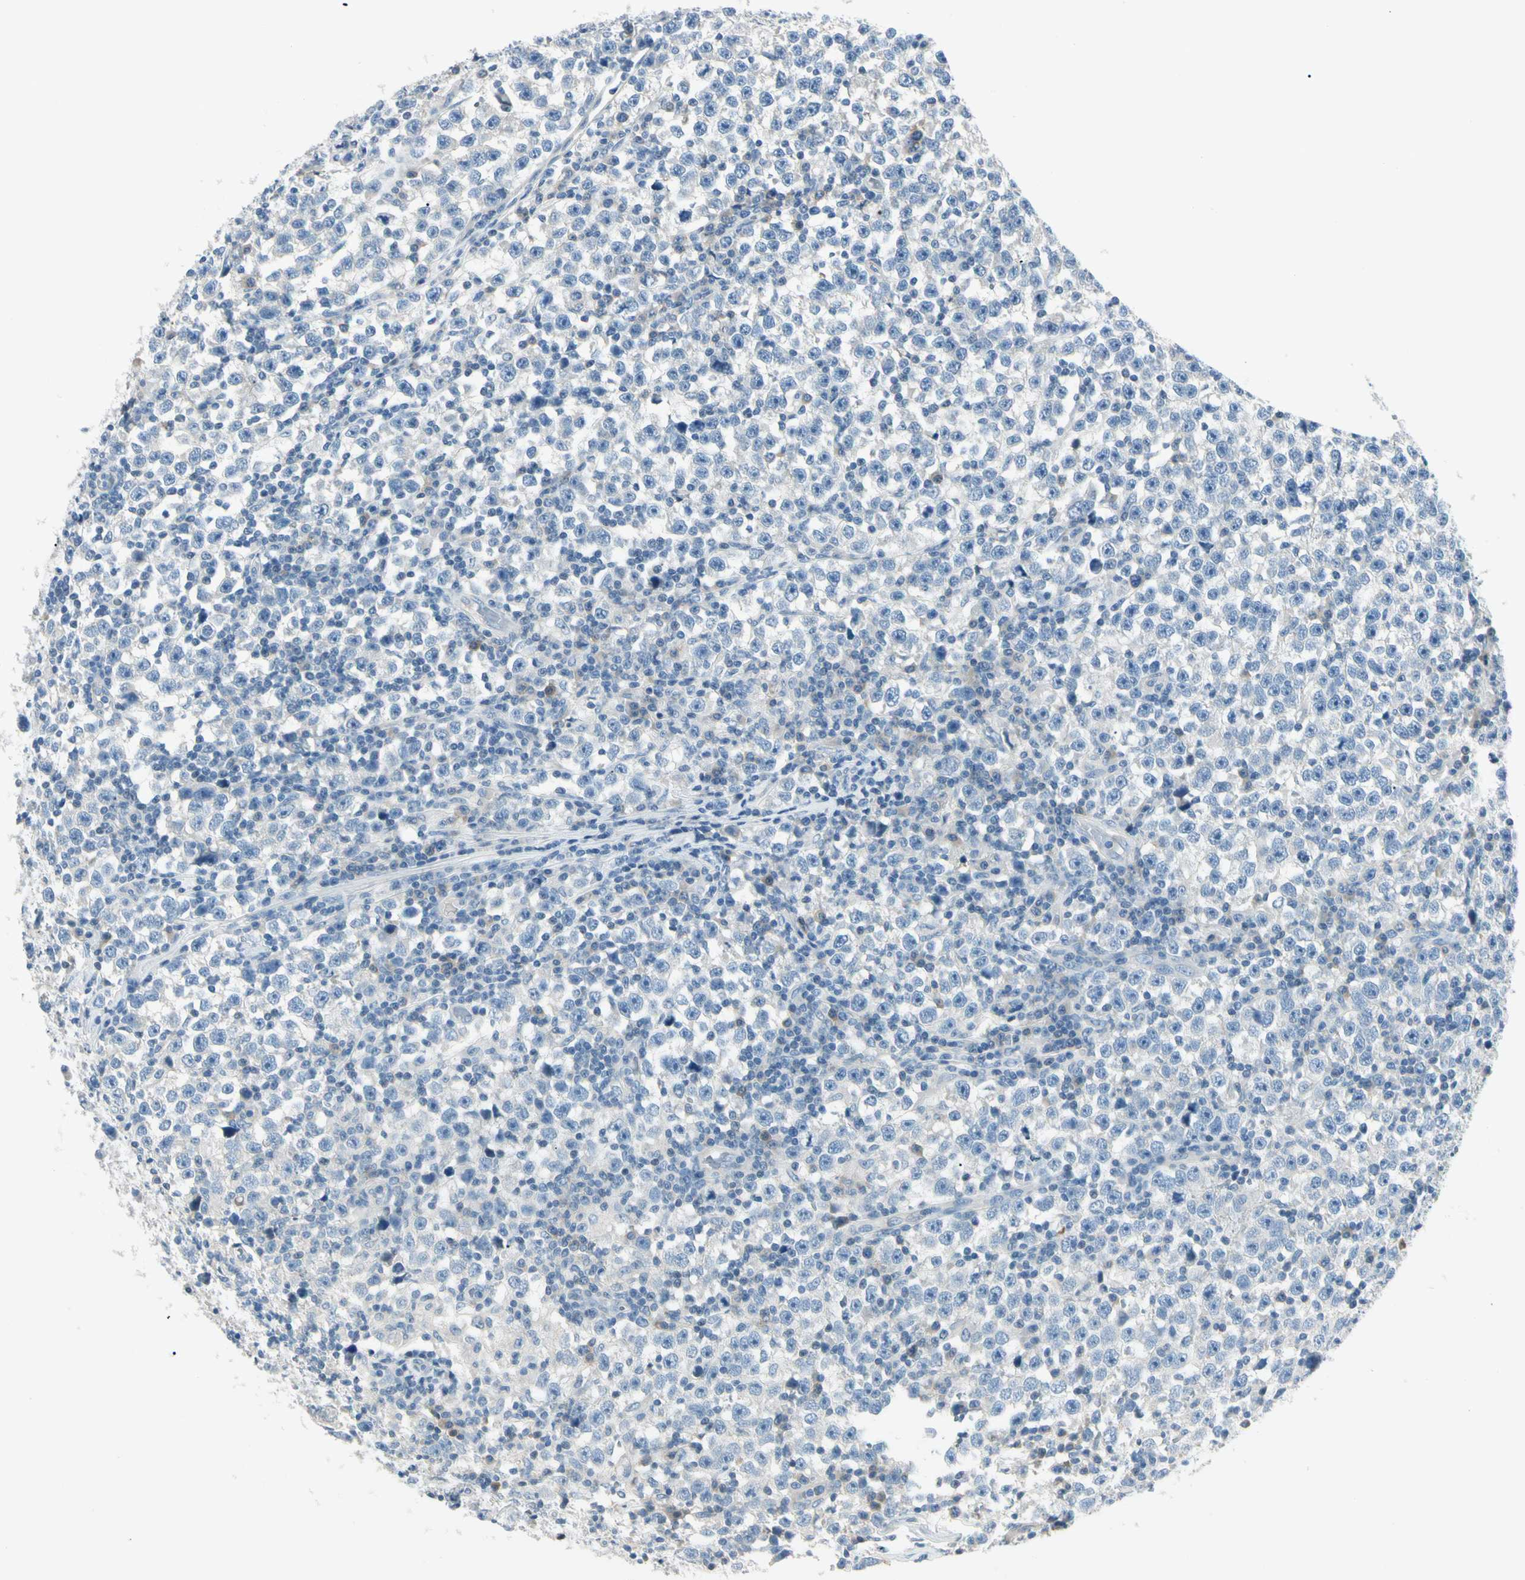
{"staining": {"intensity": "negative", "quantity": "none", "location": "none"}, "tissue": "testis cancer", "cell_type": "Tumor cells", "image_type": "cancer", "snomed": [{"axis": "morphology", "description": "Seminoma, NOS"}, {"axis": "topography", "description": "Testis"}], "caption": "IHC micrograph of neoplastic tissue: human testis cancer (seminoma) stained with DAB shows no significant protein expression in tumor cells.", "gene": "SLC6A15", "patient": {"sex": "male", "age": 43}}